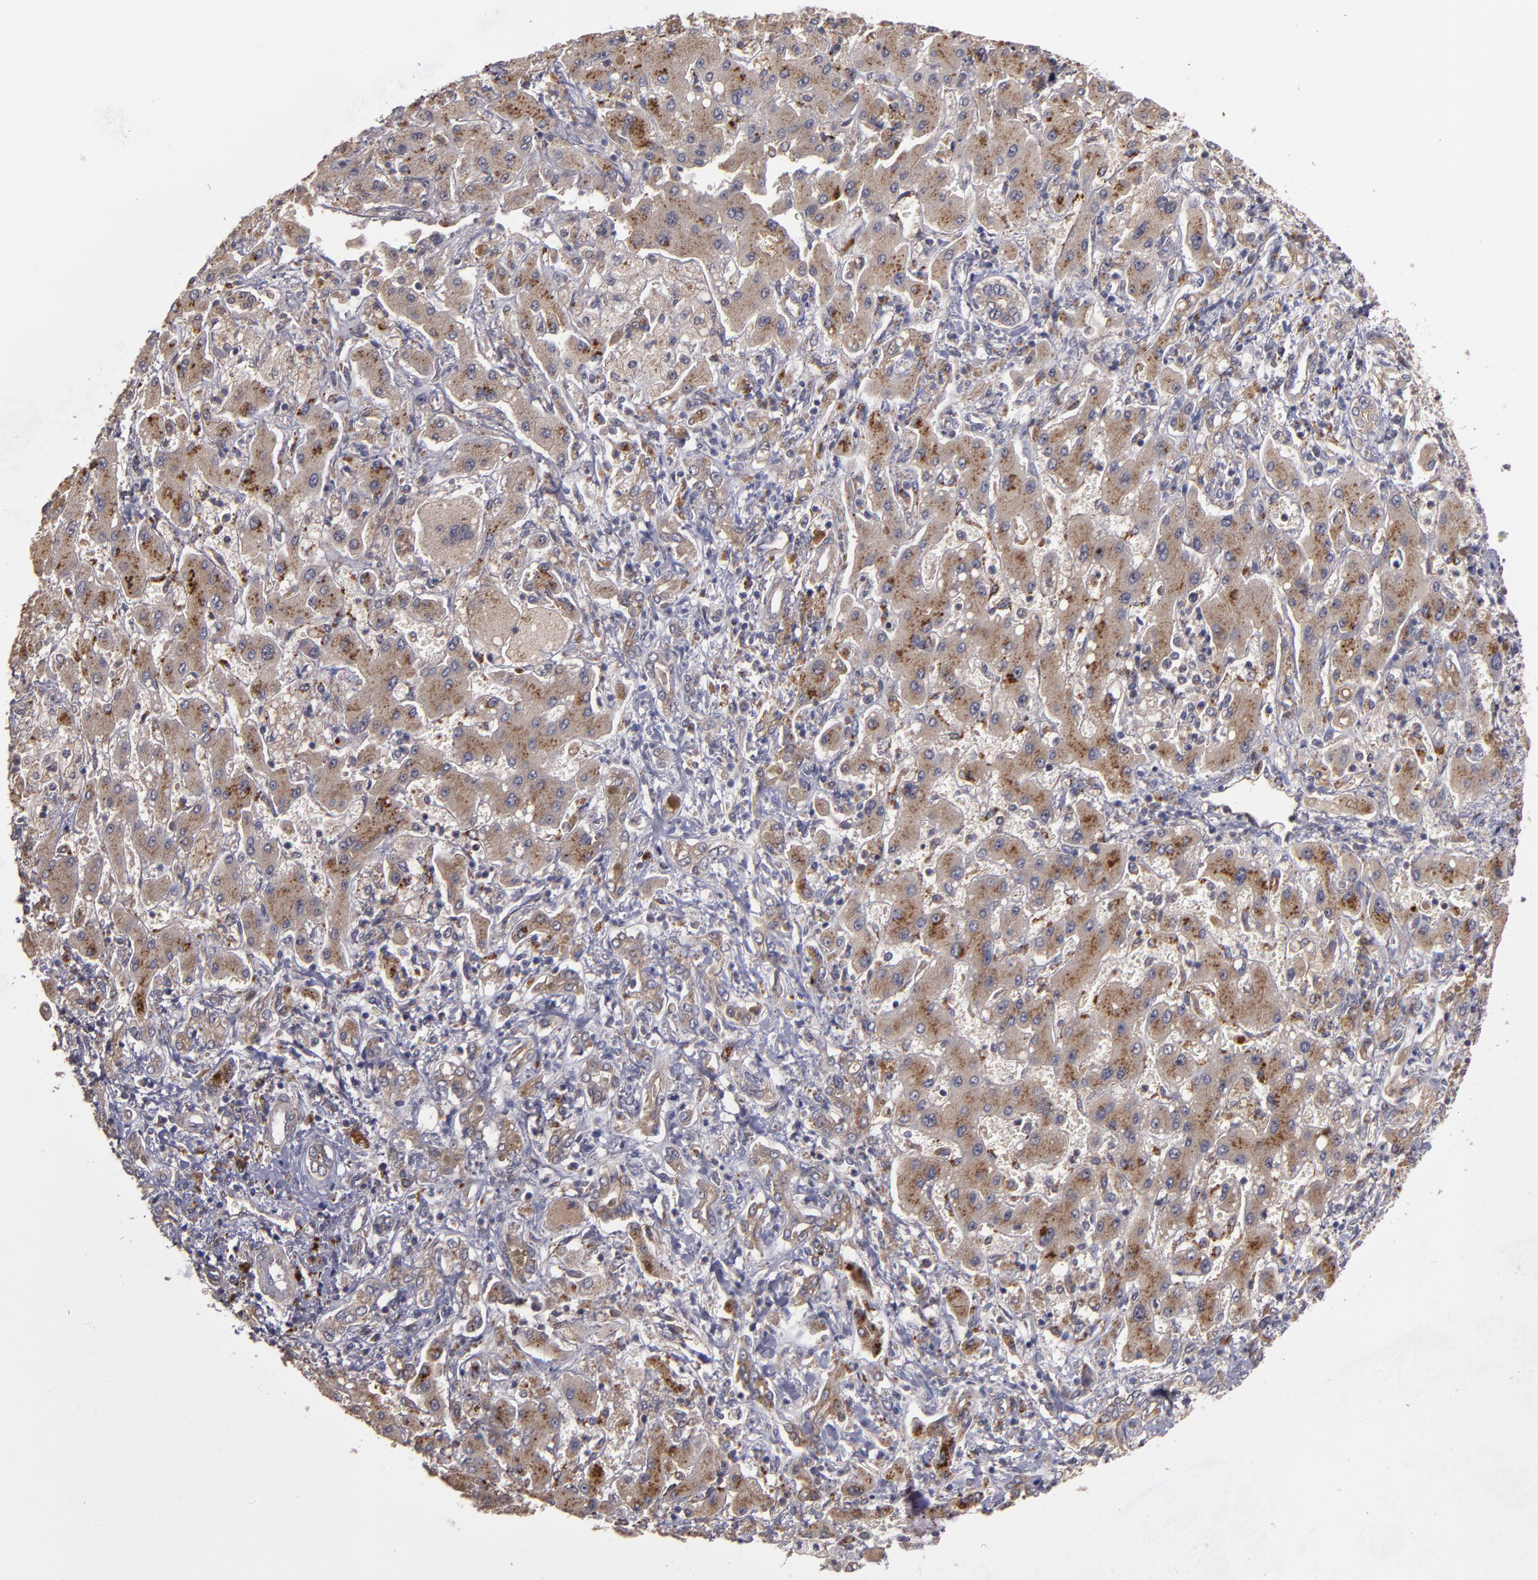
{"staining": {"intensity": "moderate", "quantity": ">75%", "location": "cytoplasmic/membranous"}, "tissue": "liver cancer", "cell_type": "Tumor cells", "image_type": "cancer", "snomed": [{"axis": "morphology", "description": "Cholangiocarcinoma"}, {"axis": "topography", "description": "Liver"}], "caption": "The photomicrograph demonstrates immunohistochemical staining of cholangiocarcinoma (liver). There is moderate cytoplasmic/membranous expression is seen in about >75% of tumor cells. The staining was performed using DAB (3,3'-diaminobenzidine), with brown indicating positive protein expression. Nuclei are stained blue with hematoxylin.", "gene": "CTSO", "patient": {"sex": "male", "age": 50}}